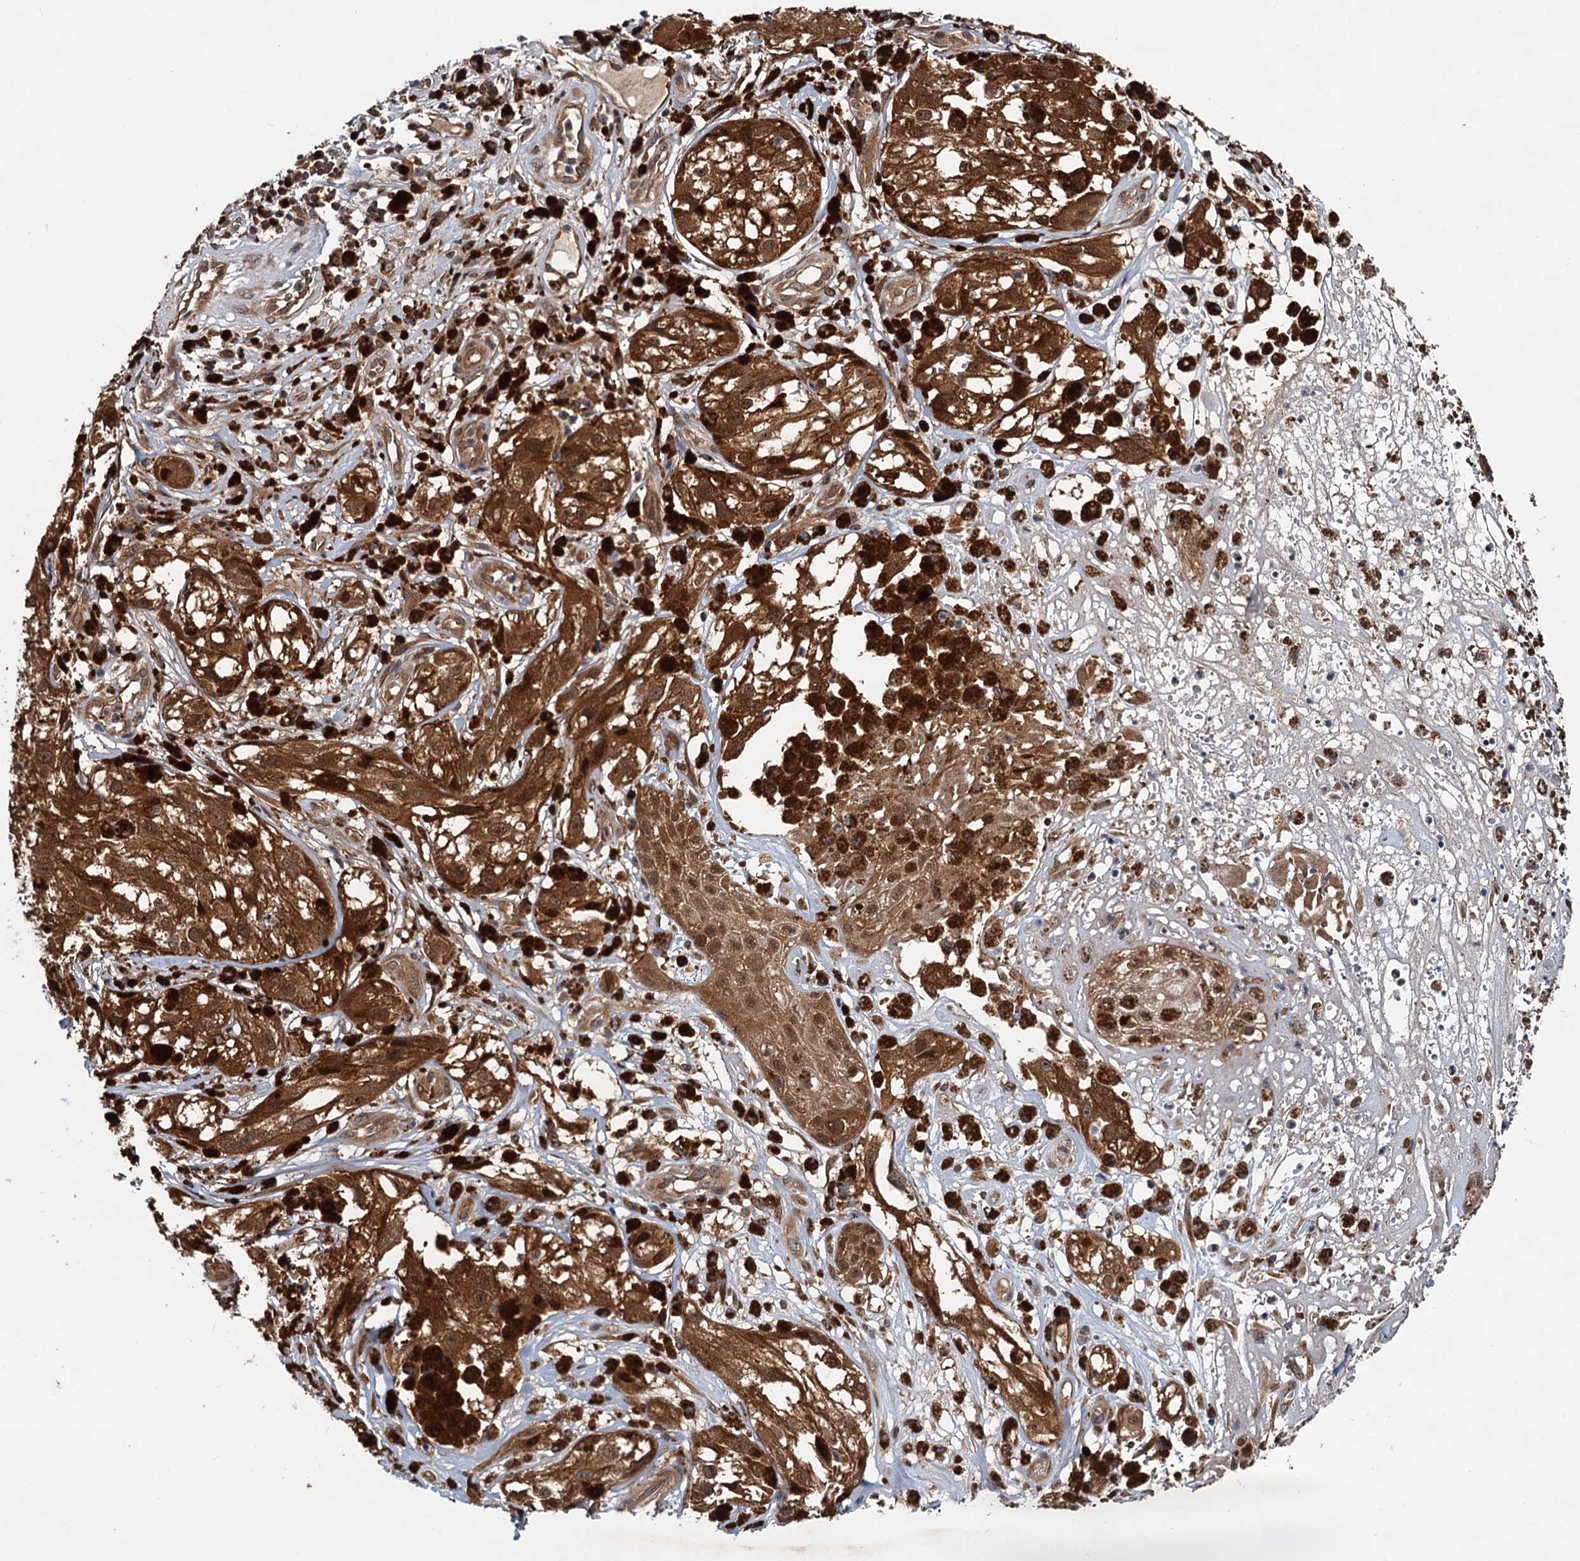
{"staining": {"intensity": "moderate", "quantity": ">75%", "location": "cytoplasmic/membranous,nuclear"}, "tissue": "melanoma", "cell_type": "Tumor cells", "image_type": "cancer", "snomed": [{"axis": "morphology", "description": "Malignant melanoma, NOS"}, {"axis": "topography", "description": "Skin"}], "caption": "About >75% of tumor cells in human melanoma demonstrate moderate cytoplasmic/membranous and nuclear protein expression as visualized by brown immunohistochemical staining.", "gene": "AAGAB", "patient": {"sex": "male", "age": 88}}